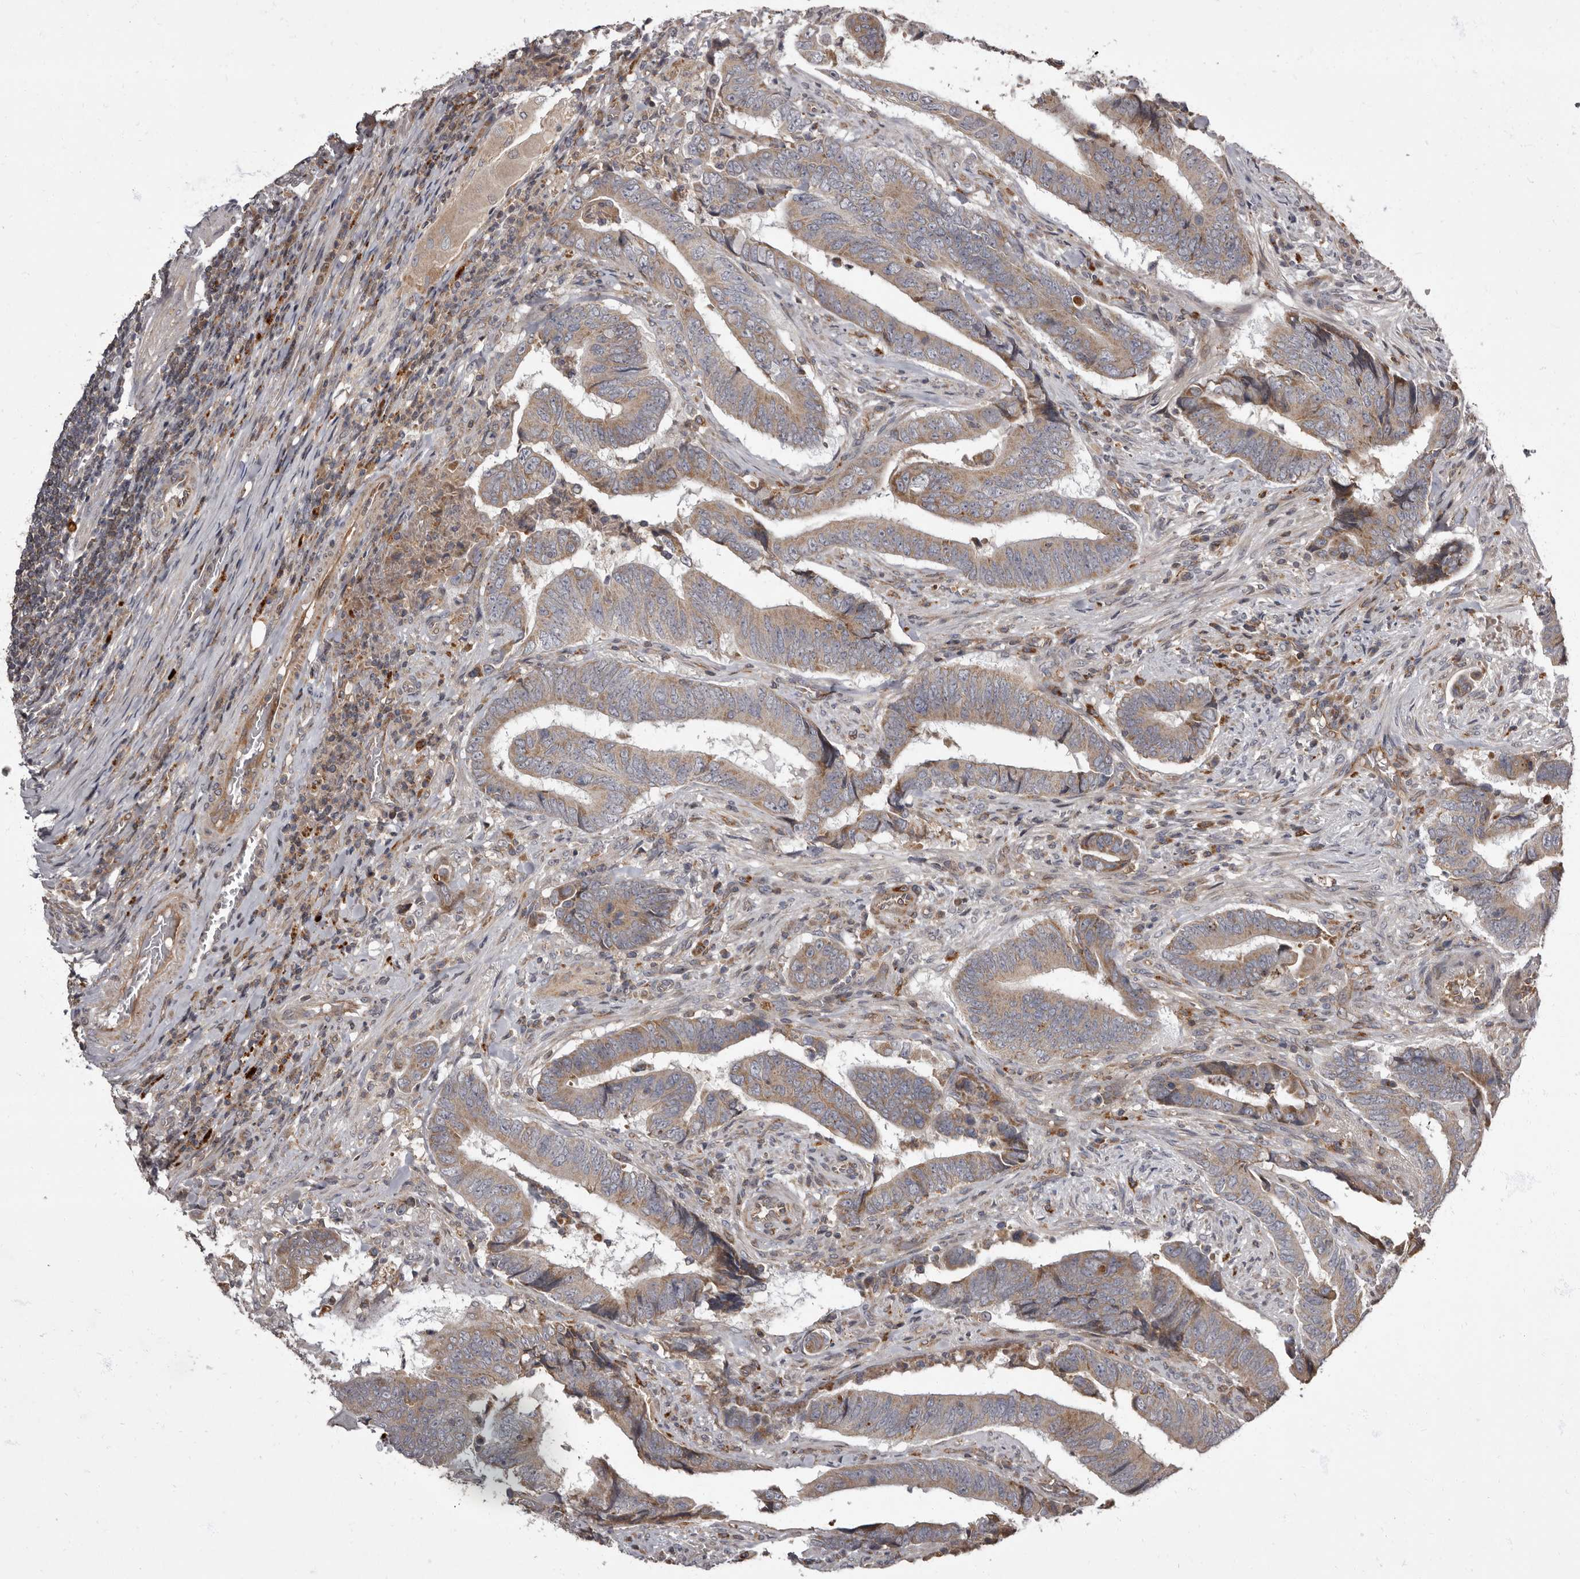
{"staining": {"intensity": "moderate", "quantity": ">75%", "location": "cytoplasmic/membranous"}, "tissue": "colorectal cancer", "cell_type": "Tumor cells", "image_type": "cancer", "snomed": [{"axis": "morphology", "description": "Normal tissue, NOS"}, {"axis": "morphology", "description": "Adenocarcinoma, NOS"}, {"axis": "topography", "description": "Colon"}], "caption": "Moderate cytoplasmic/membranous expression for a protein is seen in approximately >75% of tumor cells of colorectal adenocarcinoma using immunohistochemistry (IHC).", "gene": "ADCY2", "patient": {"sex": "male", "age": 56}}